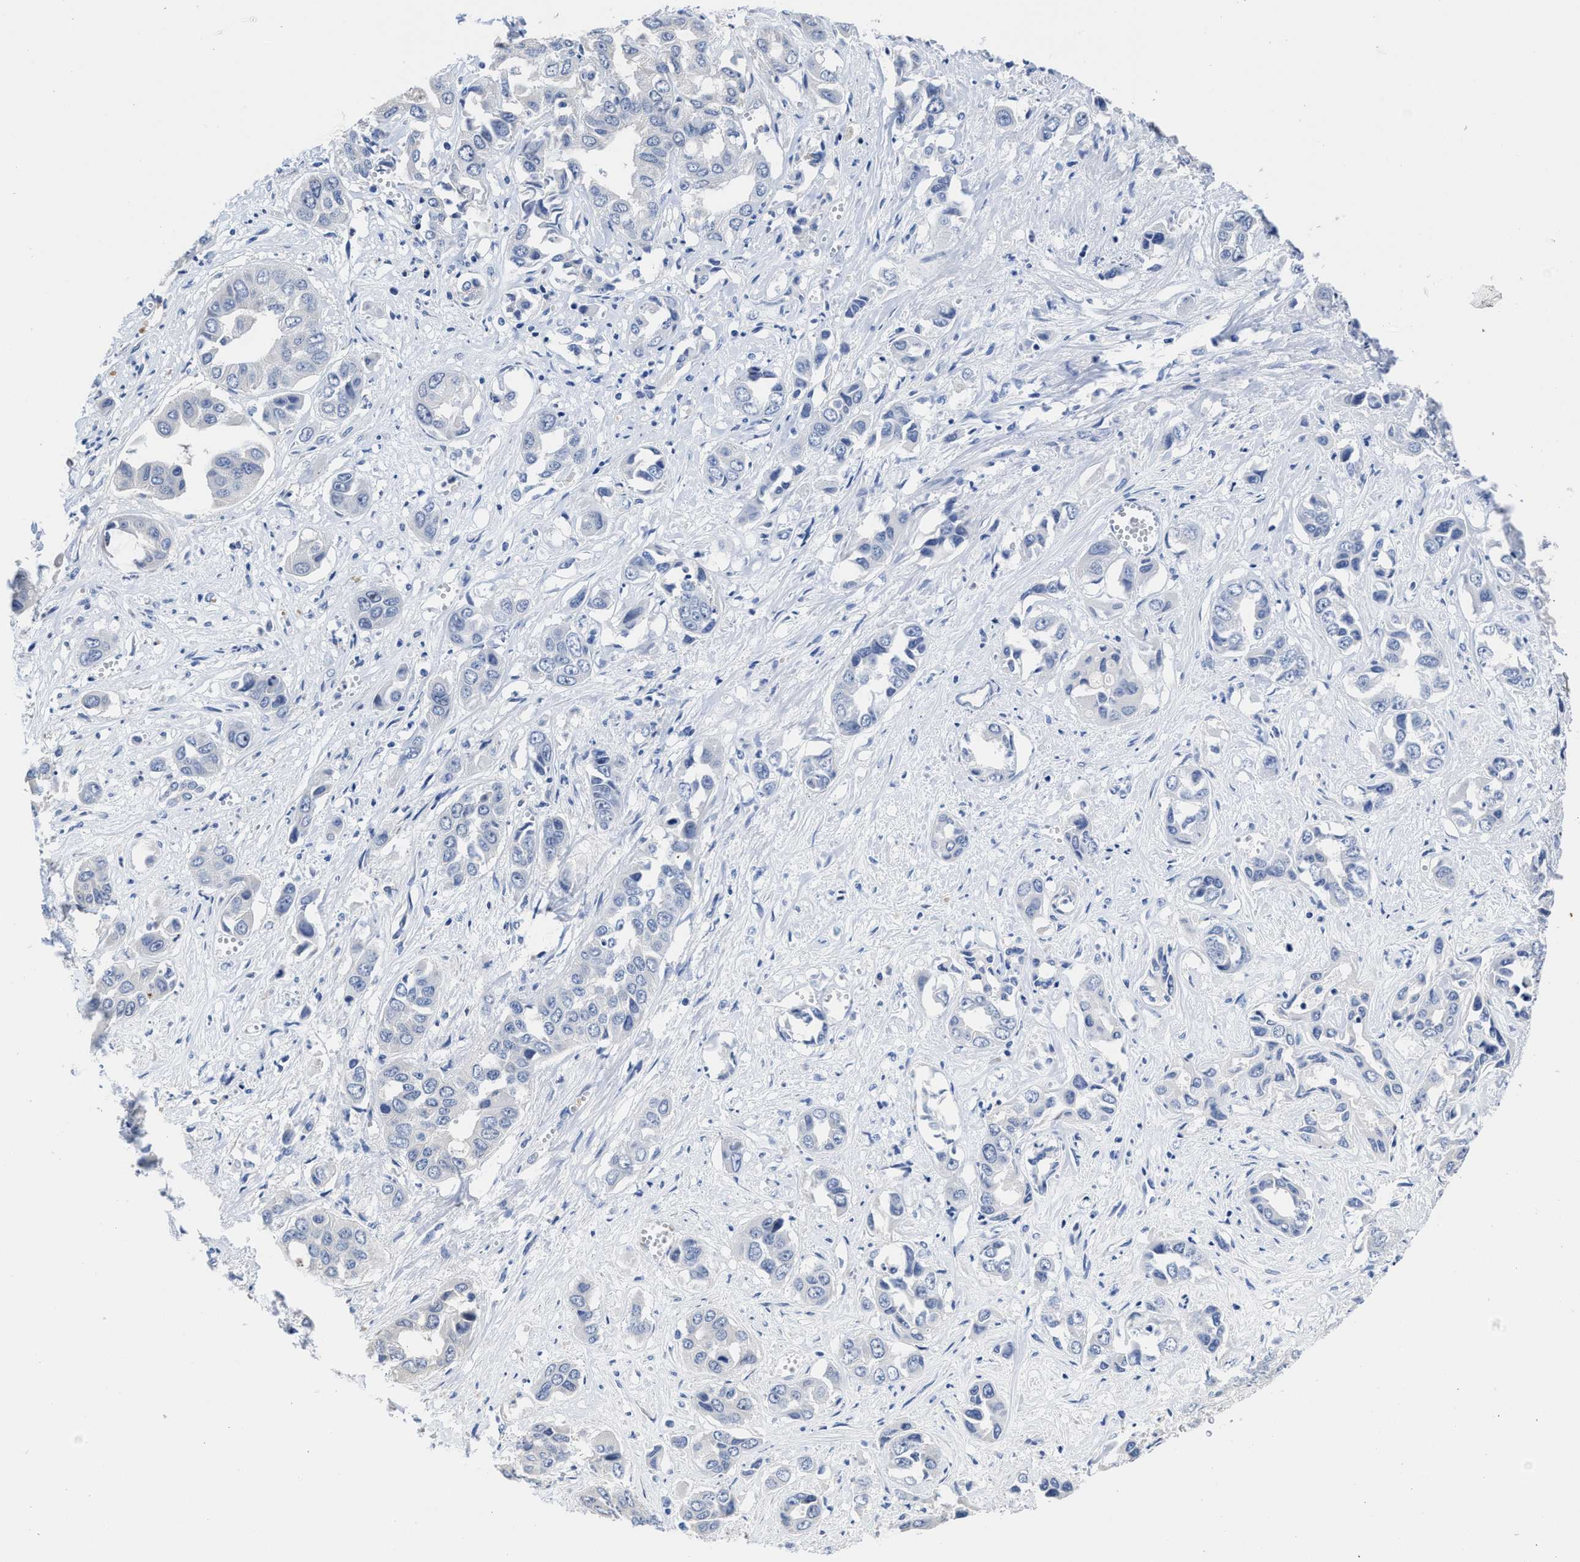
{"staining": {"intensity": "negative", "quantity": "none", "location": "none"}, "tissue": "liver cancer", "cell_type": "Tumor cells", "image_type": "cancer", "snomed": [{"axis": "morphology", "description": "Cholangiocarcinoma"}, {"axis": "topography", "description": "Liver"}], "caption": "High power microscopy histopathology image of an immunohistochemistry (IHC) image of liver cancer (cholangiocarcinoma), revealing no significant positivity in tumor cells.", "gene": "HOOK1", "patient": {"sex": "female", "age": 52}}